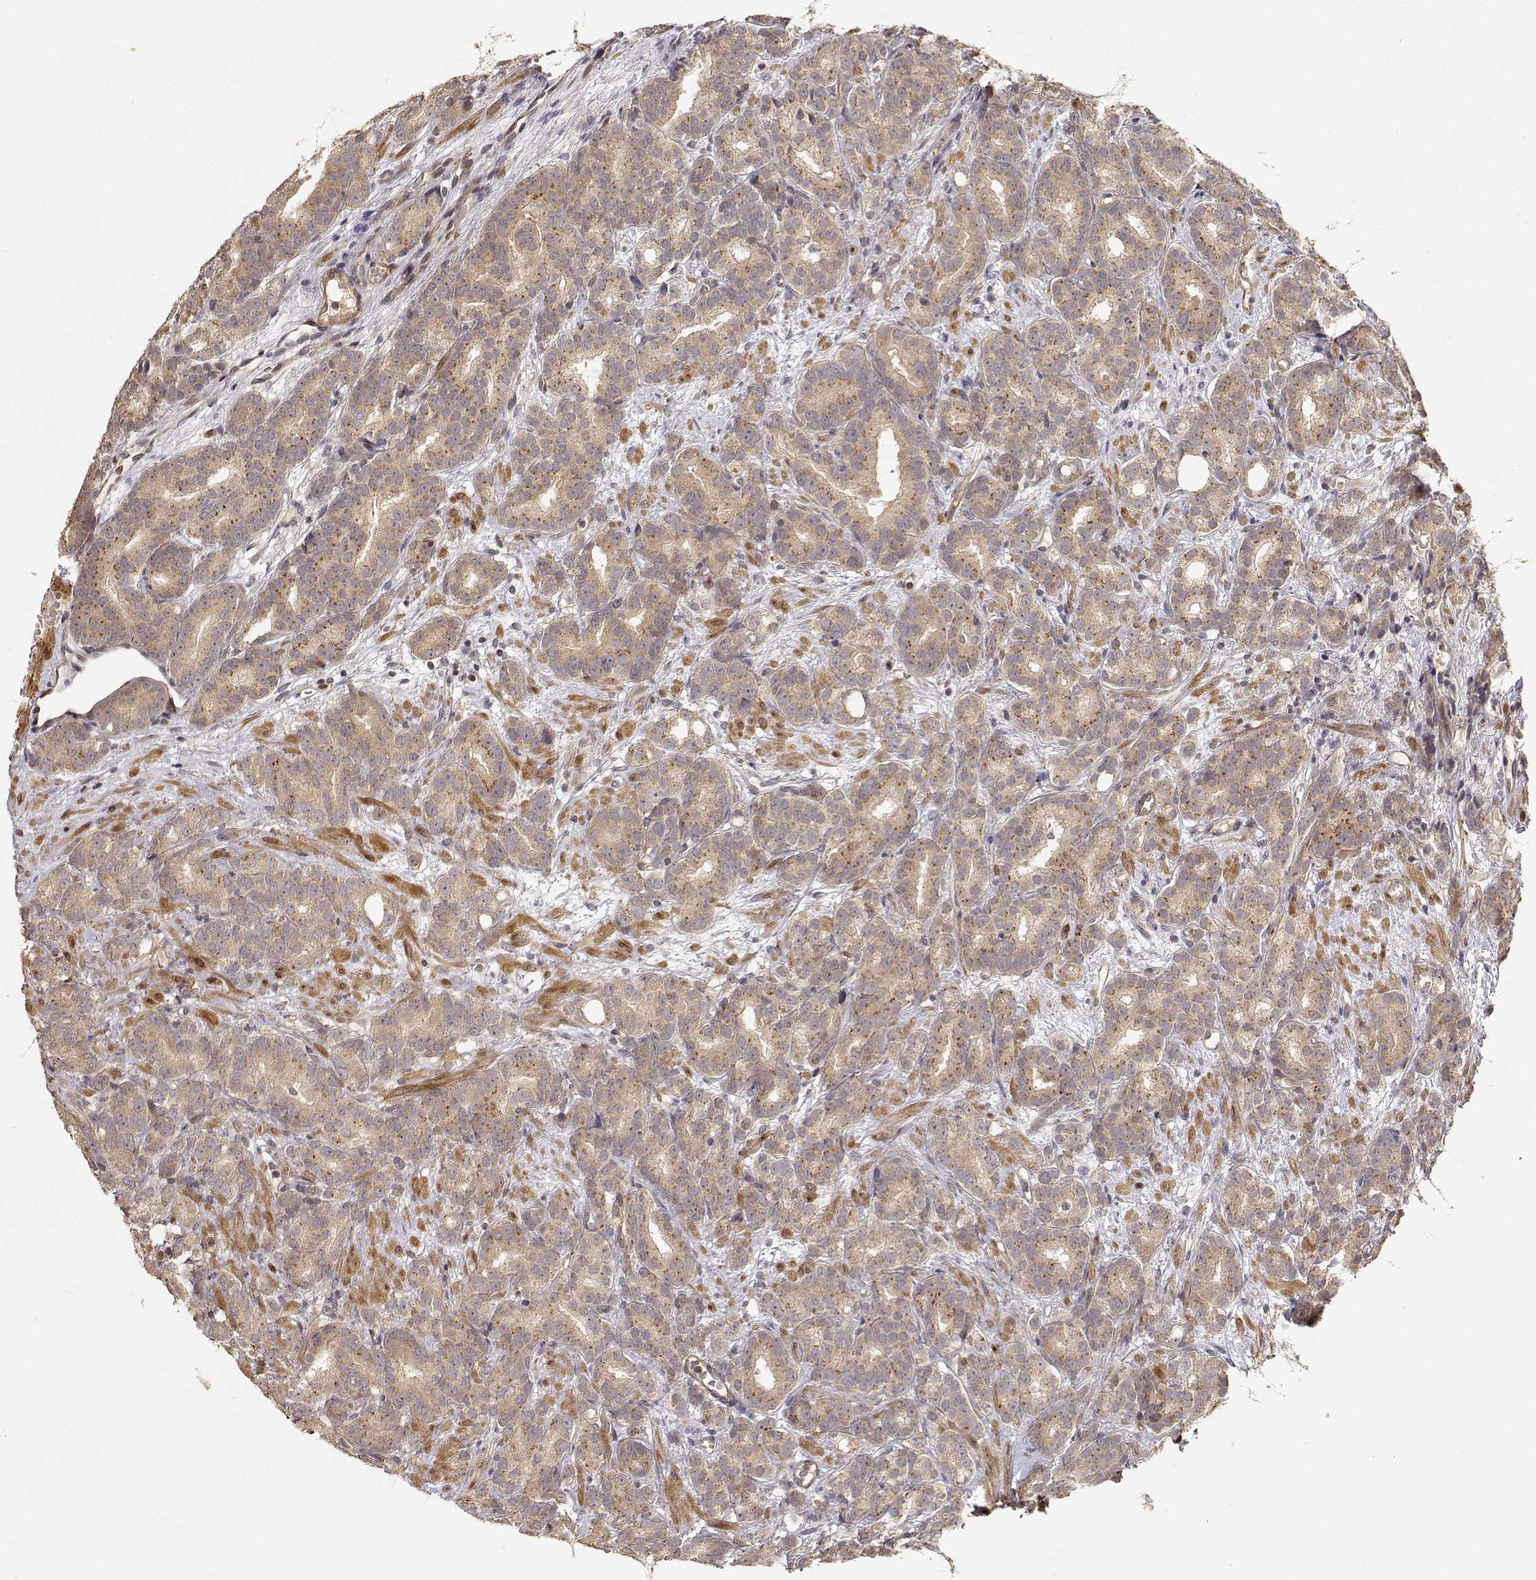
{"staining": {"intensity": "moderate", "quantity": "25%-75%", "location": "cytoplasmic/membranous"}, "tissue": "prostate cancer", "cell_type": "Tumor cells", "image_type": "cancer", "snomed": [{"axis": "morphology", "description": "Adenocarcinoma, High grade"}, {"axis": "topography", "description": "Prostate"}], "caption": "Immunohistochemical staining of prostate cancer reveals medium levels of moderate cytoplasmic/membranous protein positivity in about 25%-75% of tumor cells.", "gene": "PICK1", "patient": {"sex": "male", "age": 90}}